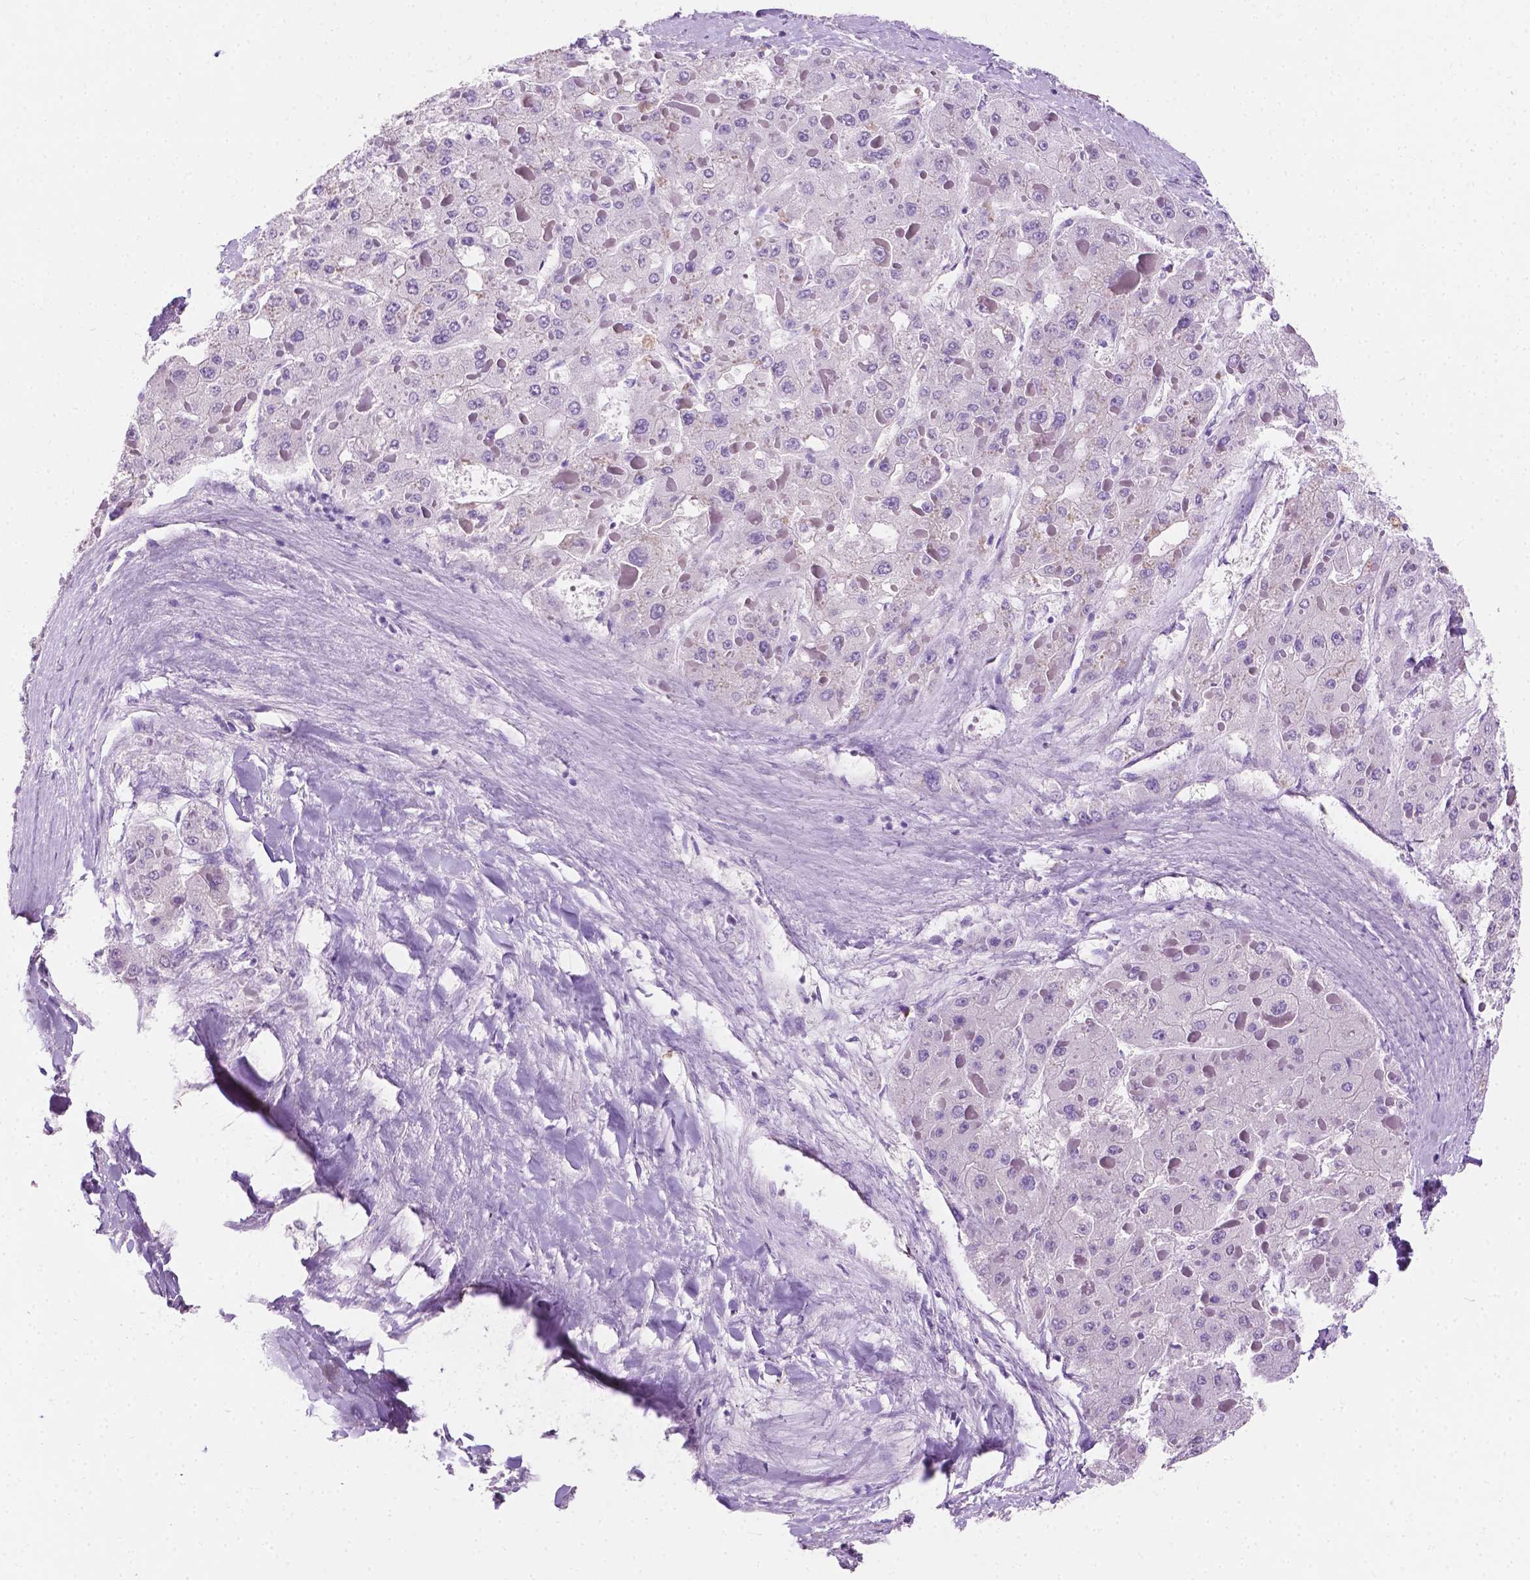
{"staining": {"intensity": "negative", "quantity": "none", "location": "none"}, "tissue": "liver cancer", "cell_type": "Tumor cells", "image_type": "cancer", "snomed": [{"axis": "morphology", "description": "Carcinoma, Hepatocellular, NOS"}, {"axis": "topography", "description": "Liver"}], "caption": "Immunohistochemistry of human hepatocellular carcinoma (liver) reveals no expression in tumor cells.", "gene": "SIAH2", "patient": {"sex": "female", "age": 73}}